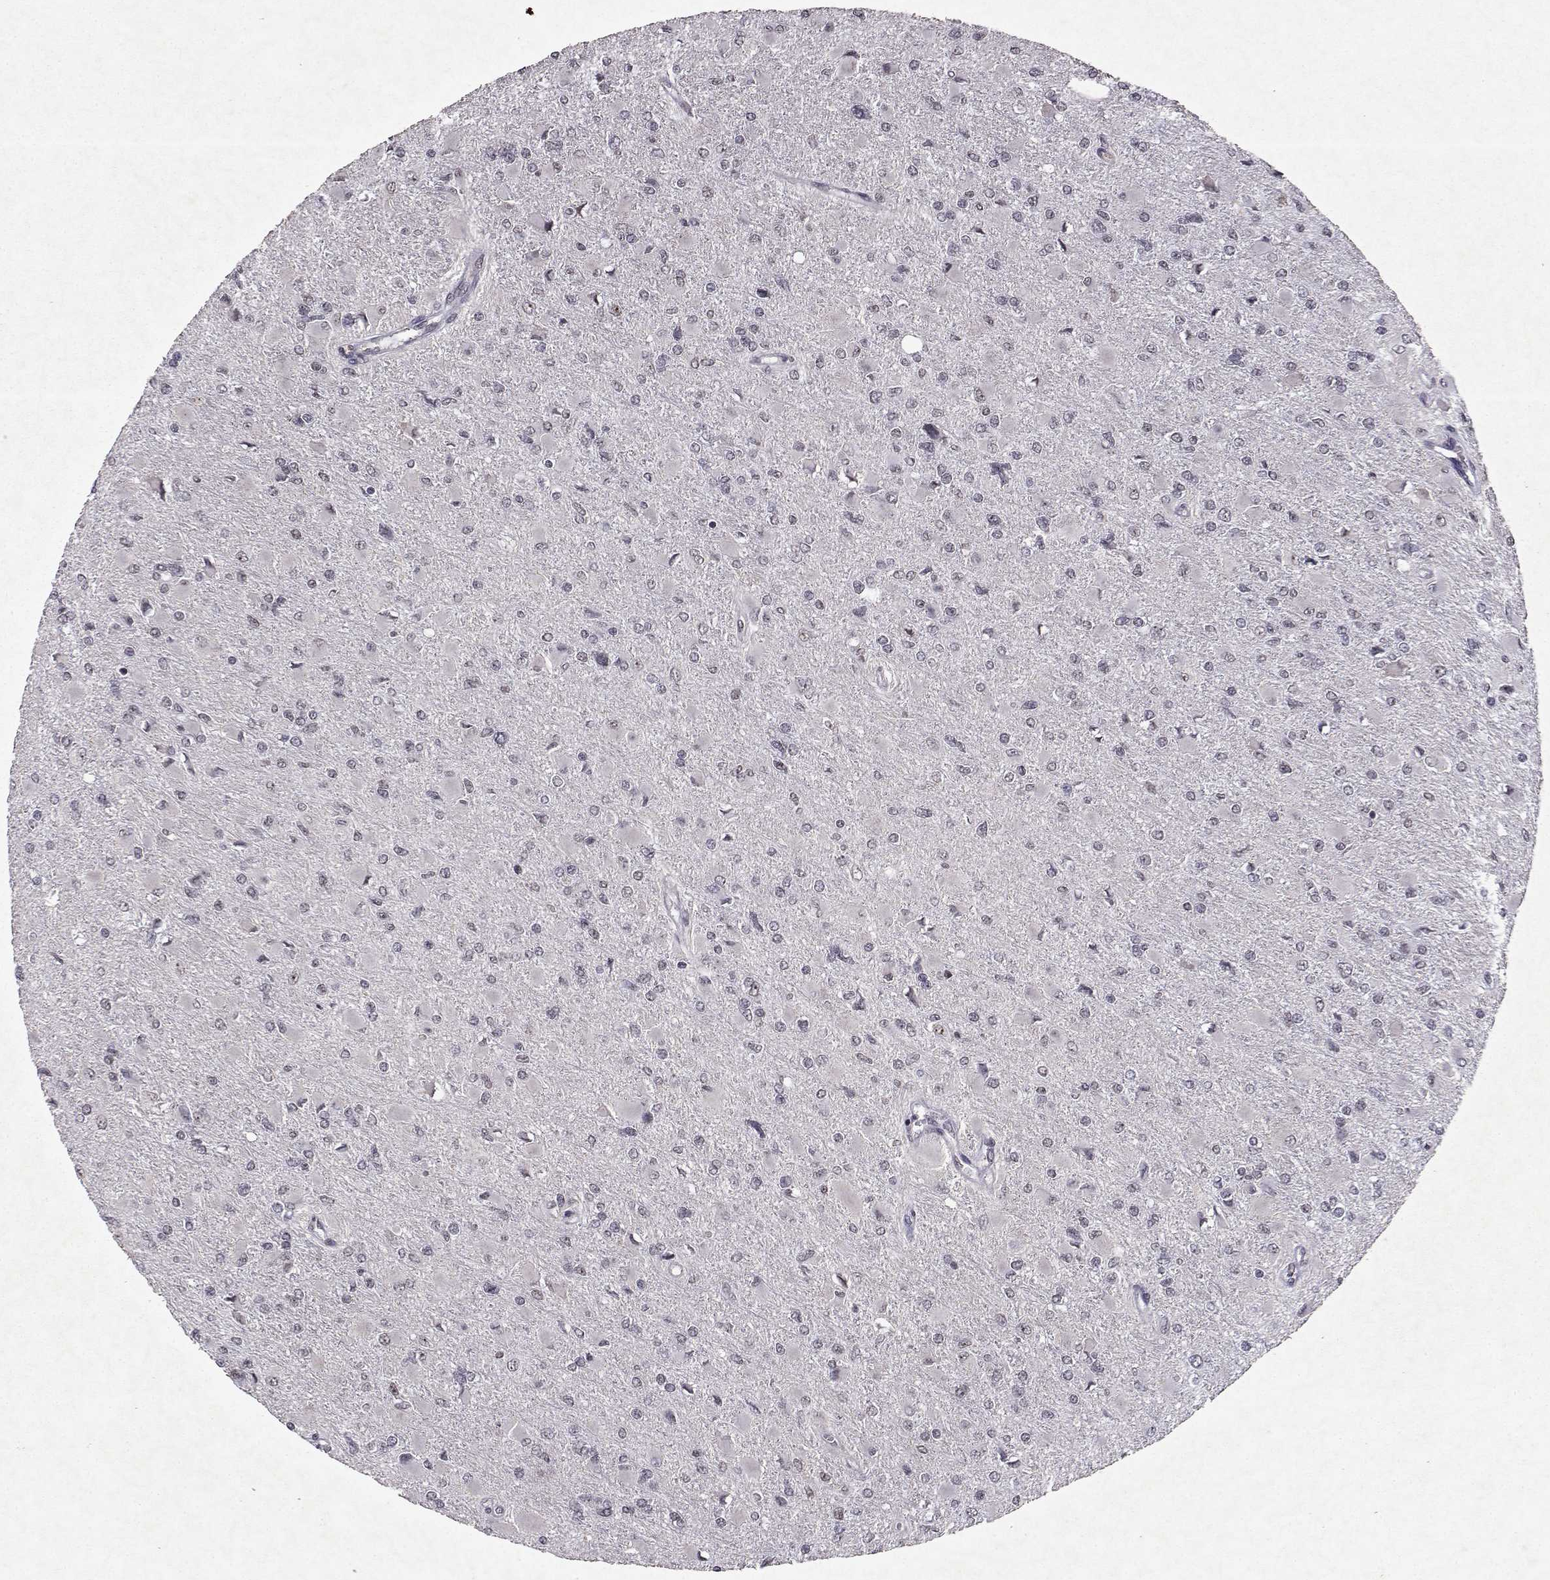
{"staining": {"intensity": "negative", "quantity": "none", "location": "none"}, "tissue": "glioma", "cell_type": "Tumor cells", "image_type": "cancer", "snomed": [{"axis": "morphology", "description": "Glioma, malignant, High grade"}, {"axis": "topography", "description": "Cerebral cortex"}], "caption": "This is an immunohistochemistry (IHC) micrograph of human glioma. There is no positivity in tumor cells.", "gene": "DDX56", "patient": {"sex": "female", "age": 36}}